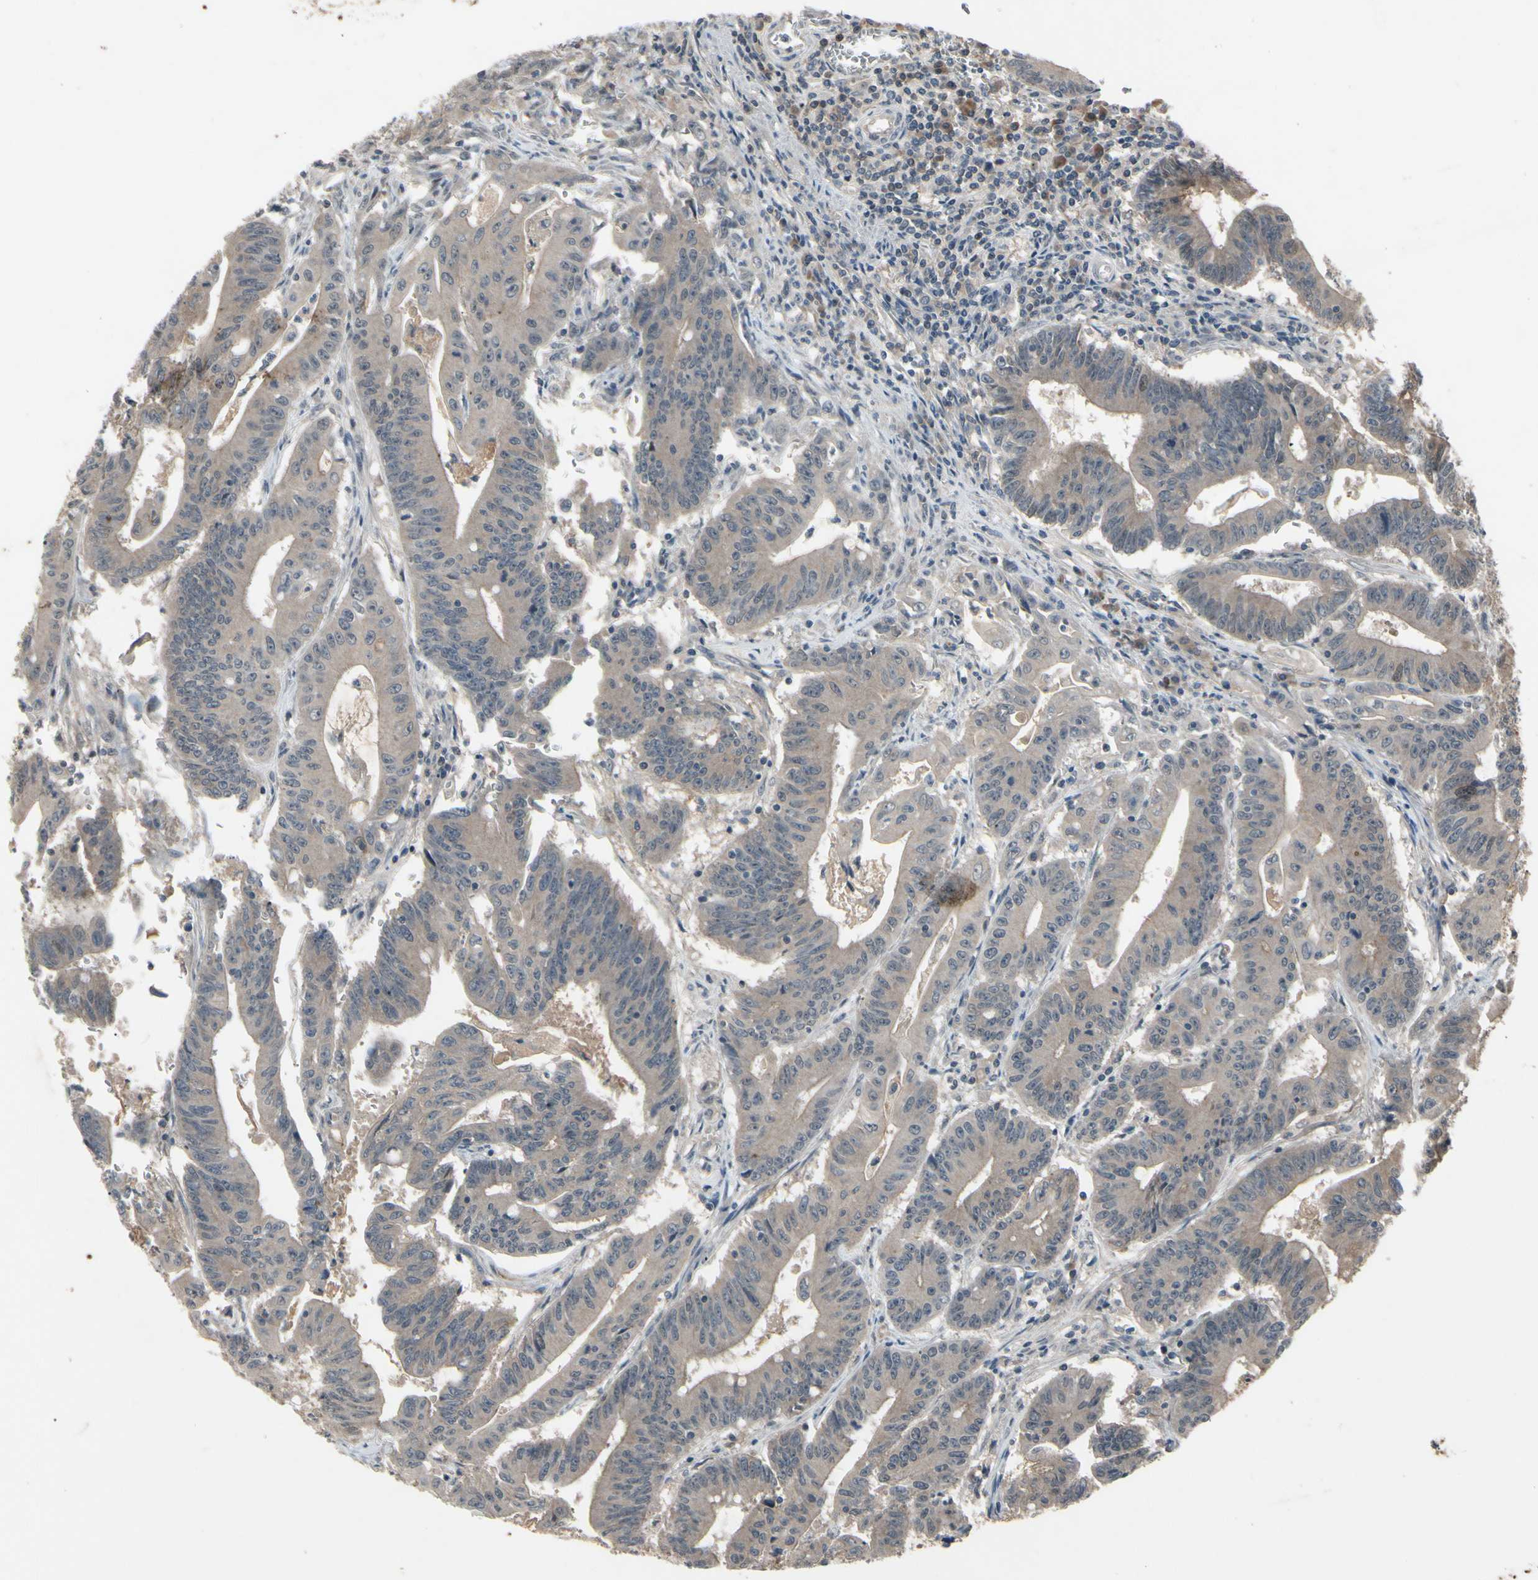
{"staining": {"intensity": "weak", "quantity": ">75%", "location": "cytoplasmic/membranous"}, "tissue": "colorectal cancer", "cell_type": "Tumor cells", "image_type": "cancer", "snomed": [{"axis": "morphology", "description": "Adenocarcinoma, NOS"}, {"axis": "topography", "description": "Colon"}], "caption": "Colorectal cancer stained with immunohistochemistry (IHC) displays weak cytoplasmic/membranous staining in approximately >75% of tumor cells.", "gene": "NSF", "patient": {"sex": "male", "age": 45}}